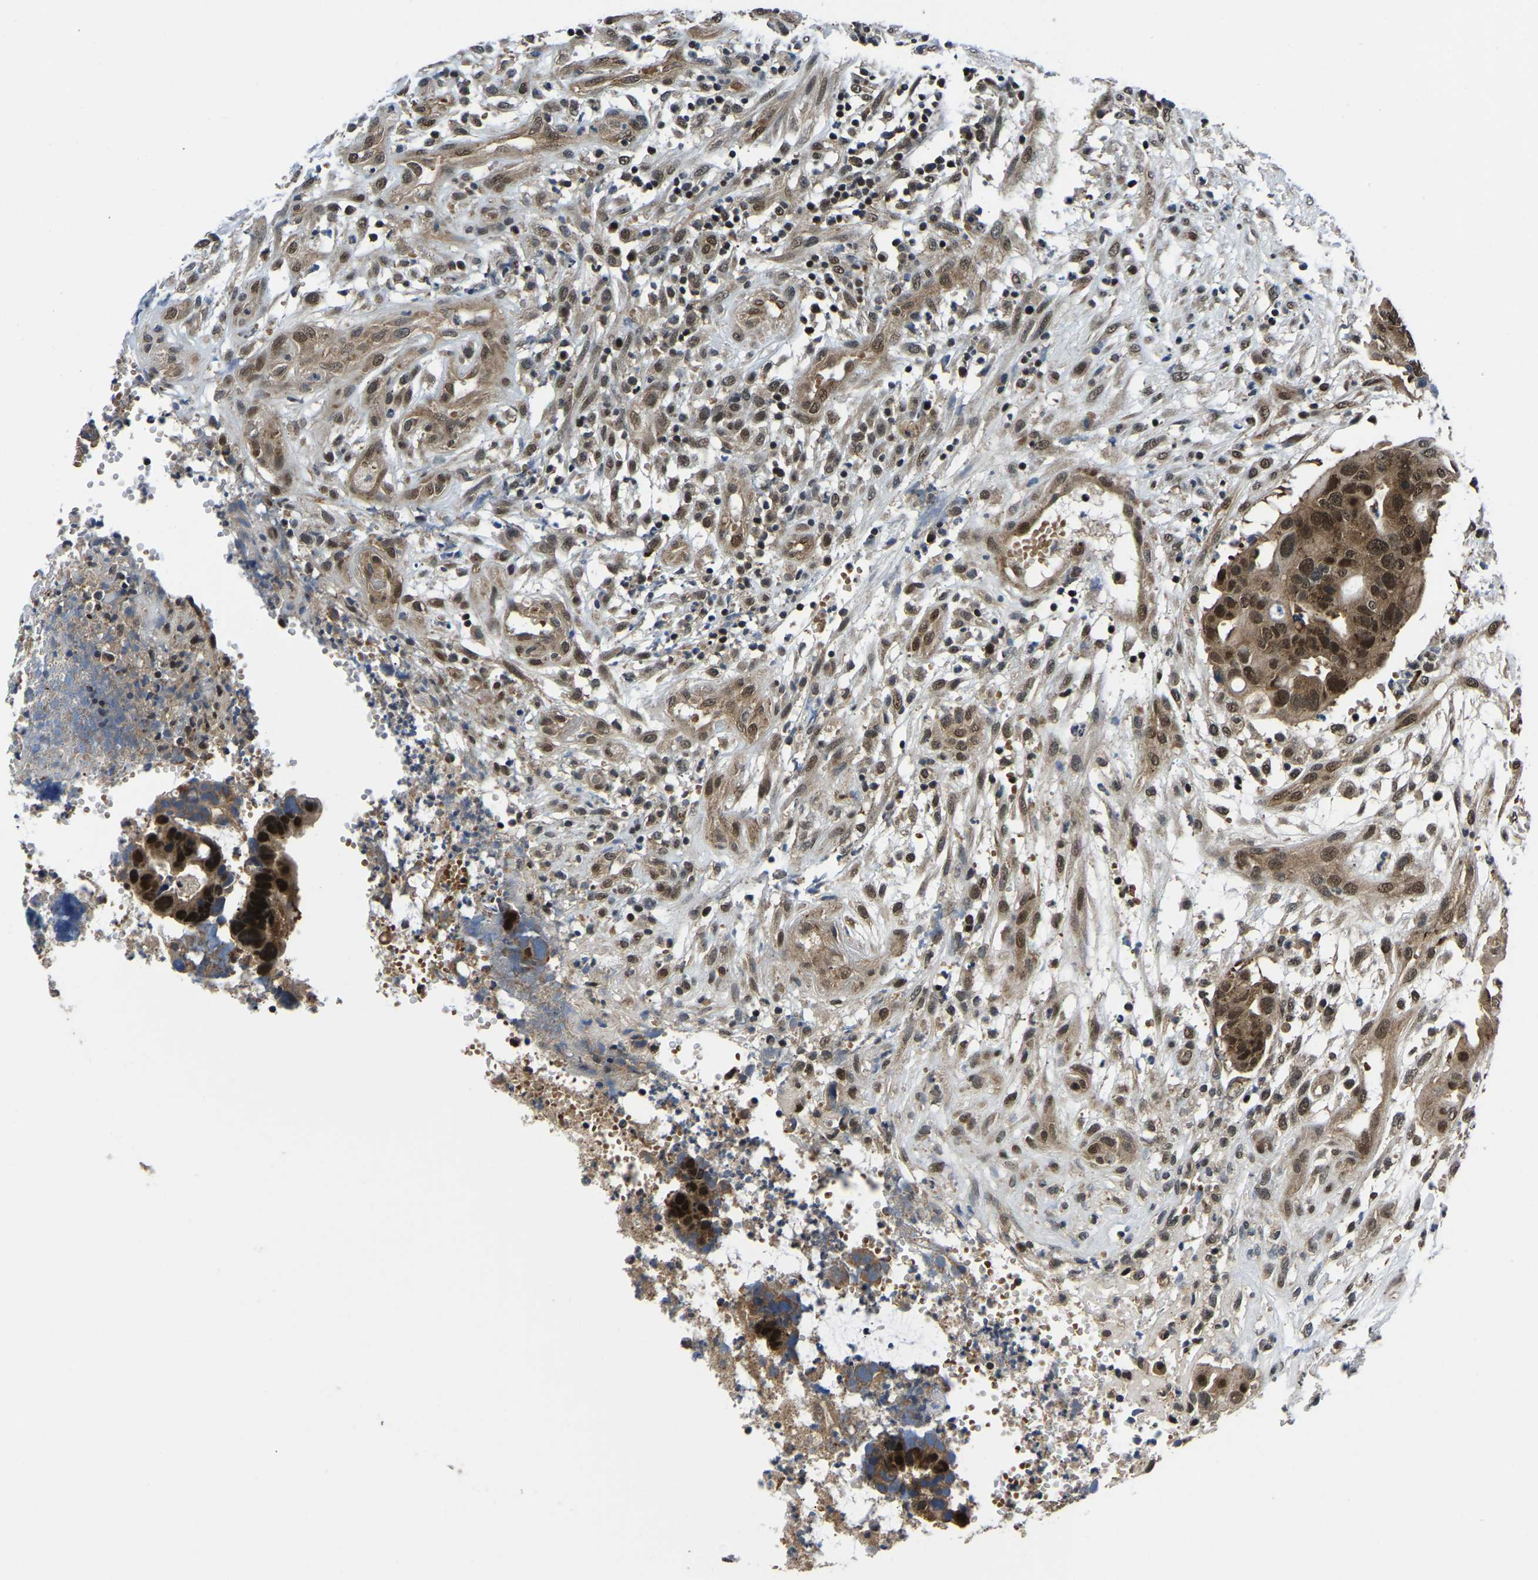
{"staining": {"intensity": "strong", "quantity": ">75%", "location": "cytoplasmic/membranous,nuclear"}, "tissue": "colorectal cancer", "cell_type": "Tumor cells", "image_type": "cancer", "snomed": [{"axis": "morphology", "description": "Adenocarcinoma, NOS"}, {"axis": "topography", "description": "Colon"}], "caption": "Immunohistochemistry (IHC) photomicrograph of neoplastic tissue: colorectal cancer stained using immunohistochemistry displays high levels of strong protein expression localized specifically in the cytoplasmic/membranous and nuclear of tumor cells, appearing as a cytoplasmic/membranous and nuclear brown color.", "gene": "DFFA", "patient": {"sex": "female", "age": 57}}